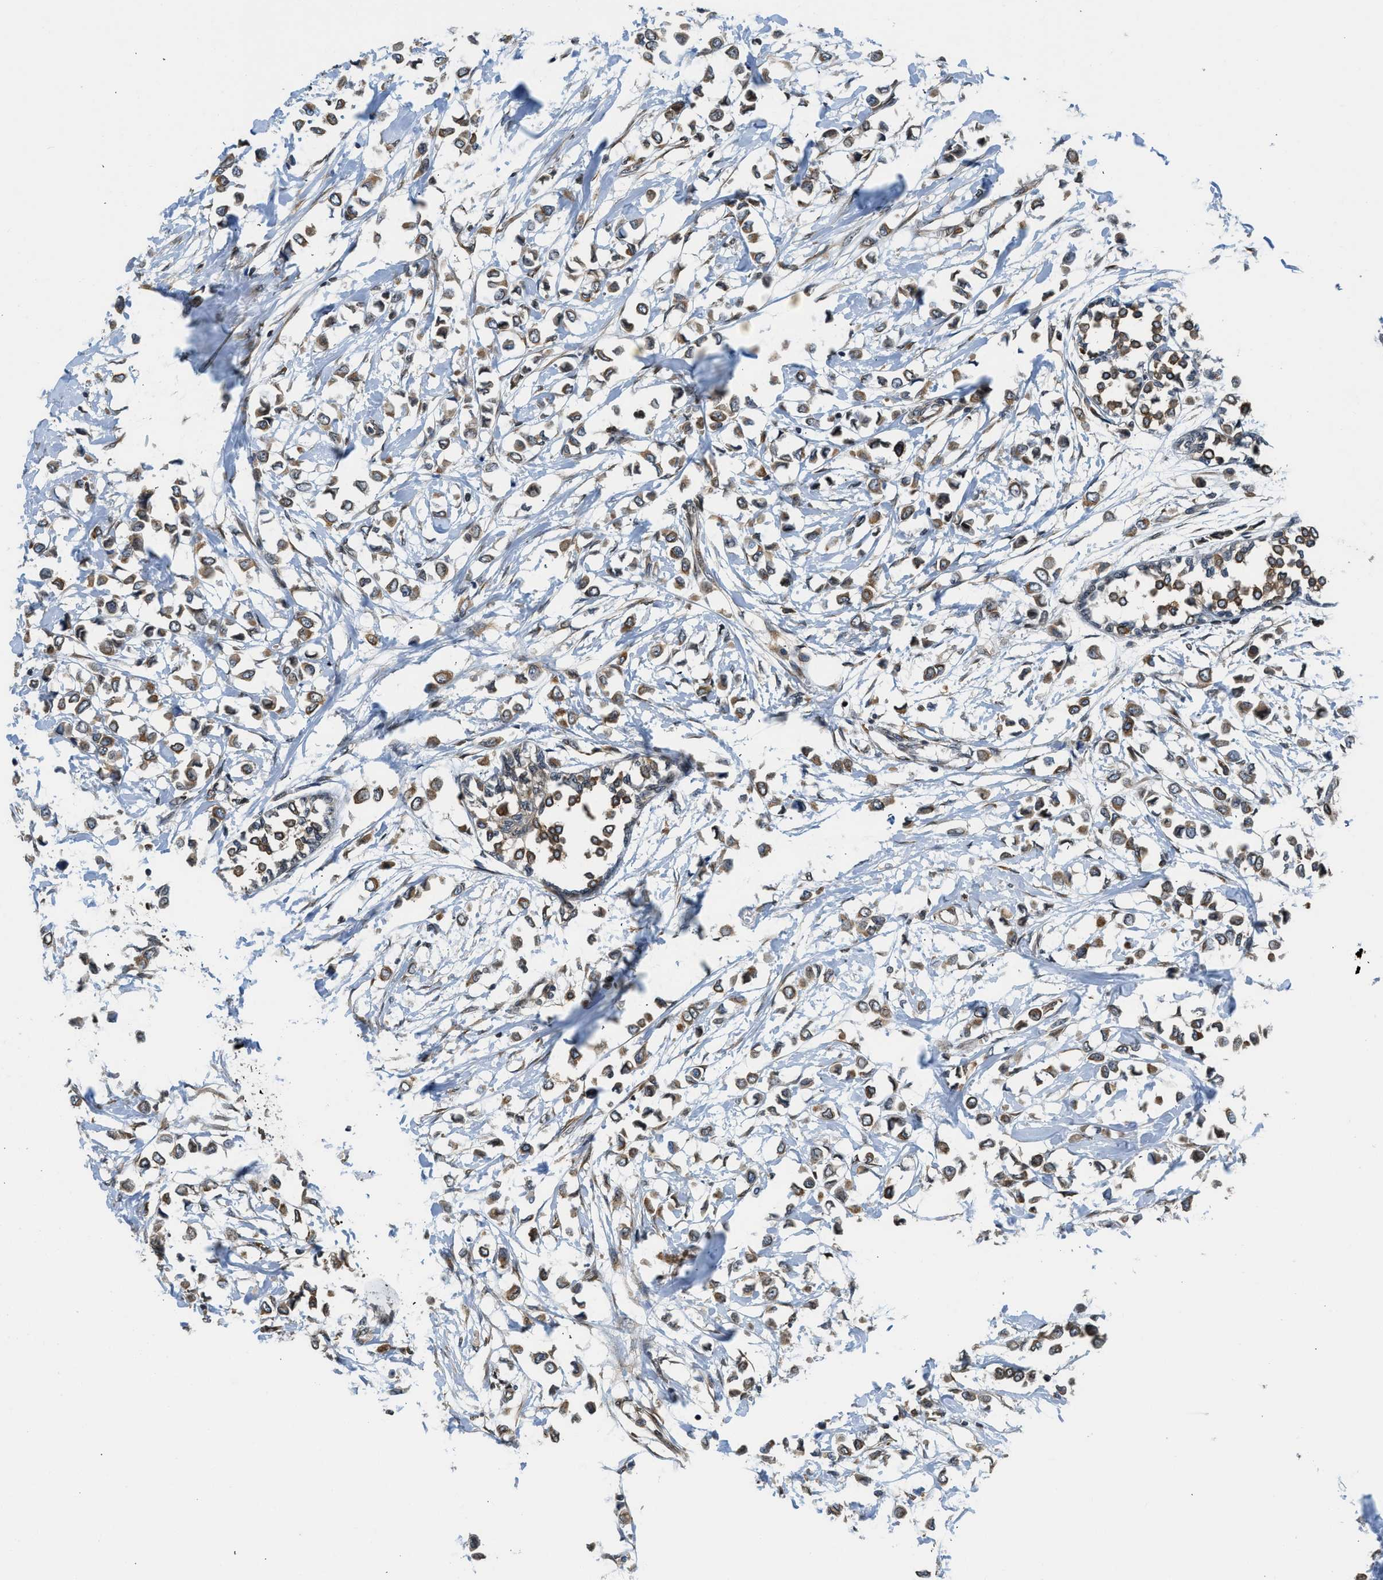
{"staining": {"intensity": "moderate", "quantity": ">75%", "location": "cytoplasmic/membranous"}, "tissue": "breast cancer", "cell_type": "Tumor cells", "image_type": "cancer", "snomed": [{"axis": "morphology", "description": "Lobular carcinoma"}, {"axis": "topography", "description": "Breast"}], "caption": "A brown stain shows moderate cytoplasmic/membranous staining of a protein in human breast cancer (lobular carcinoma) tumor cells.", "gene": "RETREG3", "patient": {"sex": "female", "age": 51}}